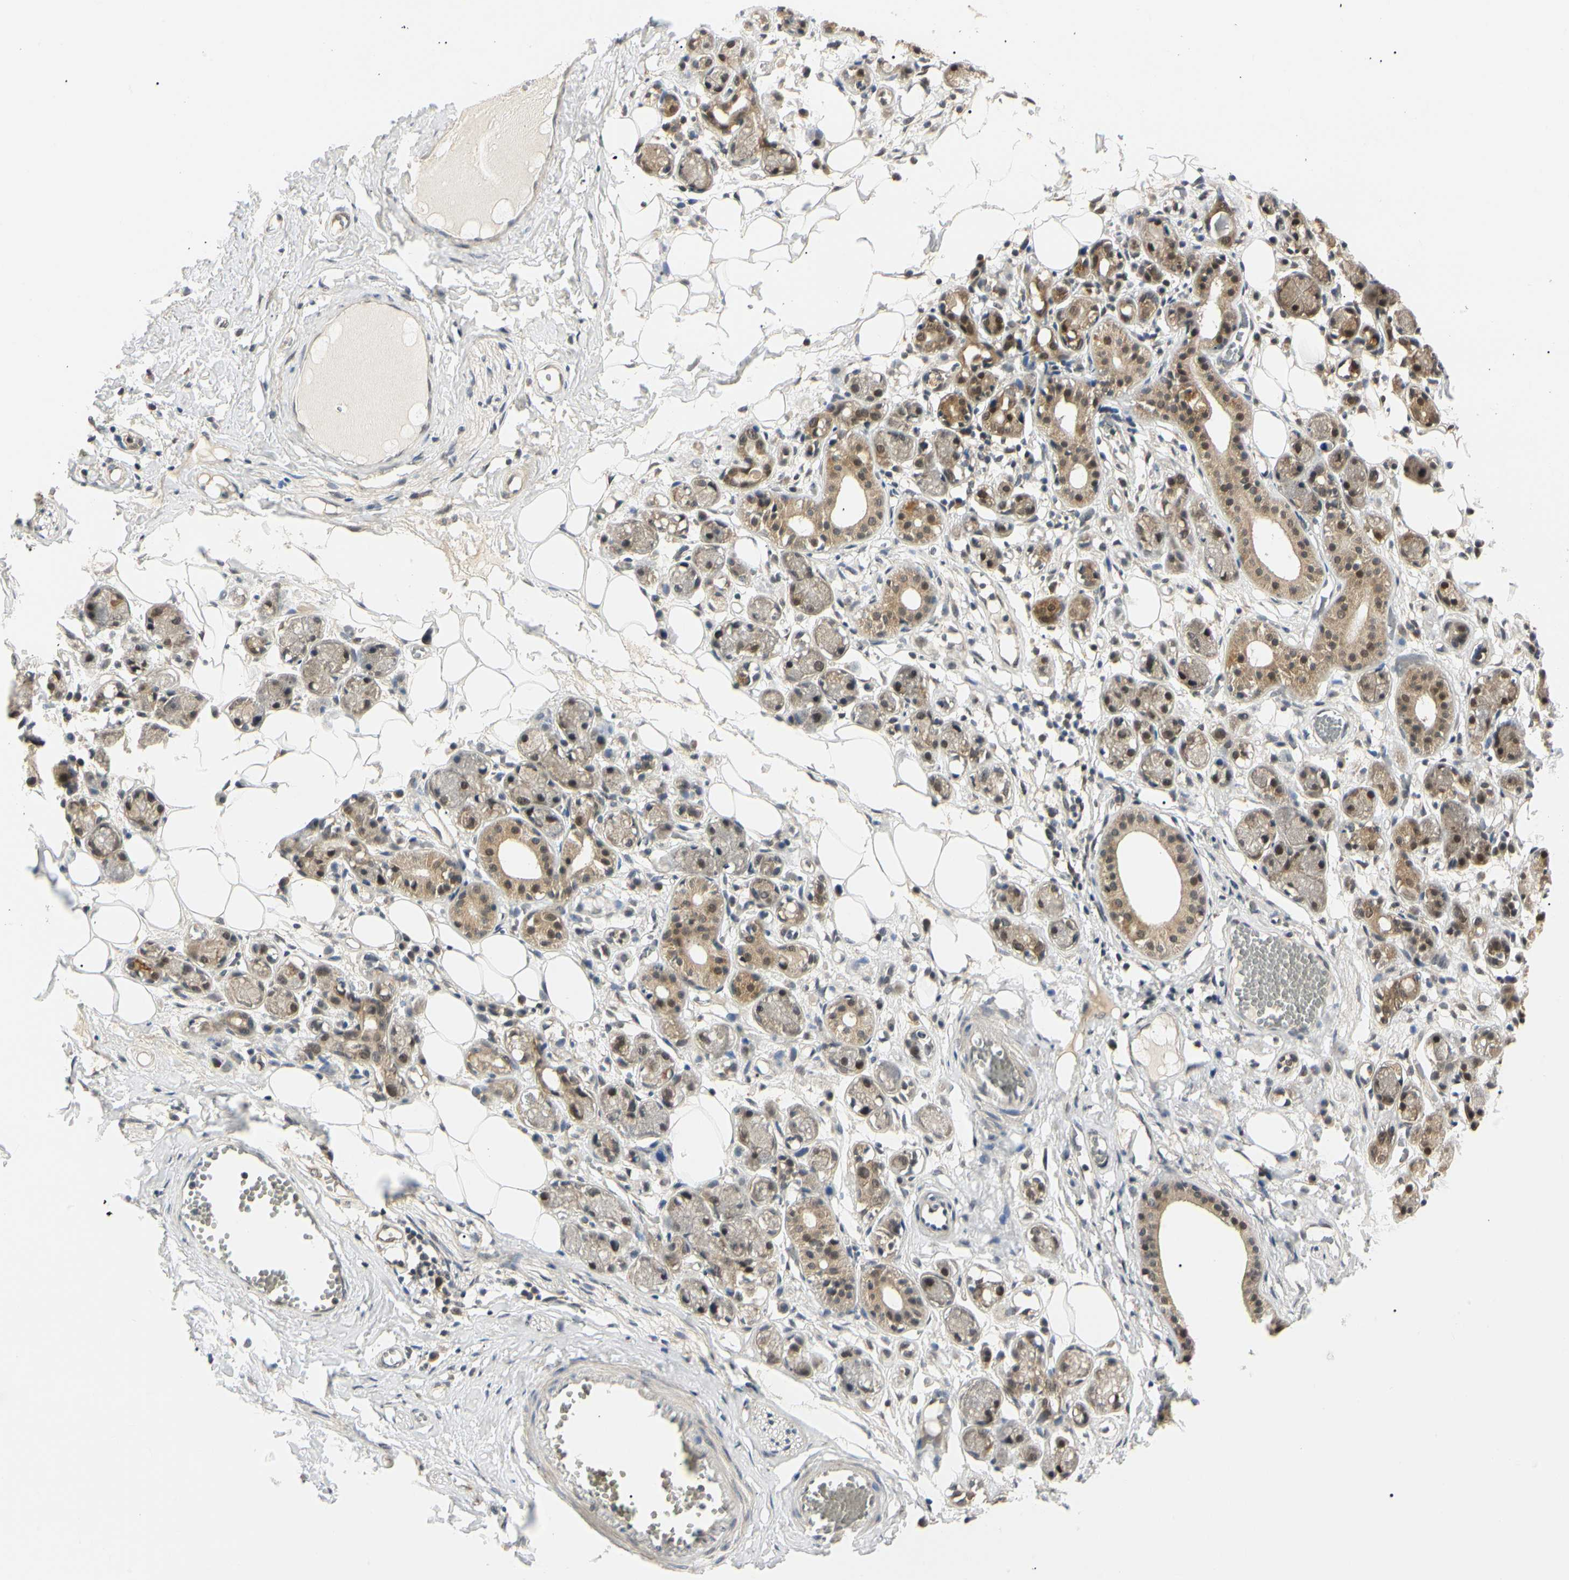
{"staining": {"intensity": "moderate", "quantity": "25%-75%", "location": "cytoplasmic/membranous,nuclear"}, "tissue": "adipose tissue", "cell_type": "Adipocytes", "image_type": "normal", "snomed": [{"axis": "morphology", "description": "Normal tissue, NOS"}, {"axis": "morphology", "description": "Inflammation, NOS"}, {"axis": "topography", "description": "Vascular tissue"}, {"axis": "topography", "description": "Salivary gland"}], "caption": "Adipose tissue stained with immunohistochemistry (IHC) exhibits moderate cytoplasmic/membranous,nuclear positivity in about 25%-75% of adipocytes. (DAB IHC with brightfield microscopy, high magnification).", "gene": "UBE2Z", "patient": {"sex": "female", "age": 75}}